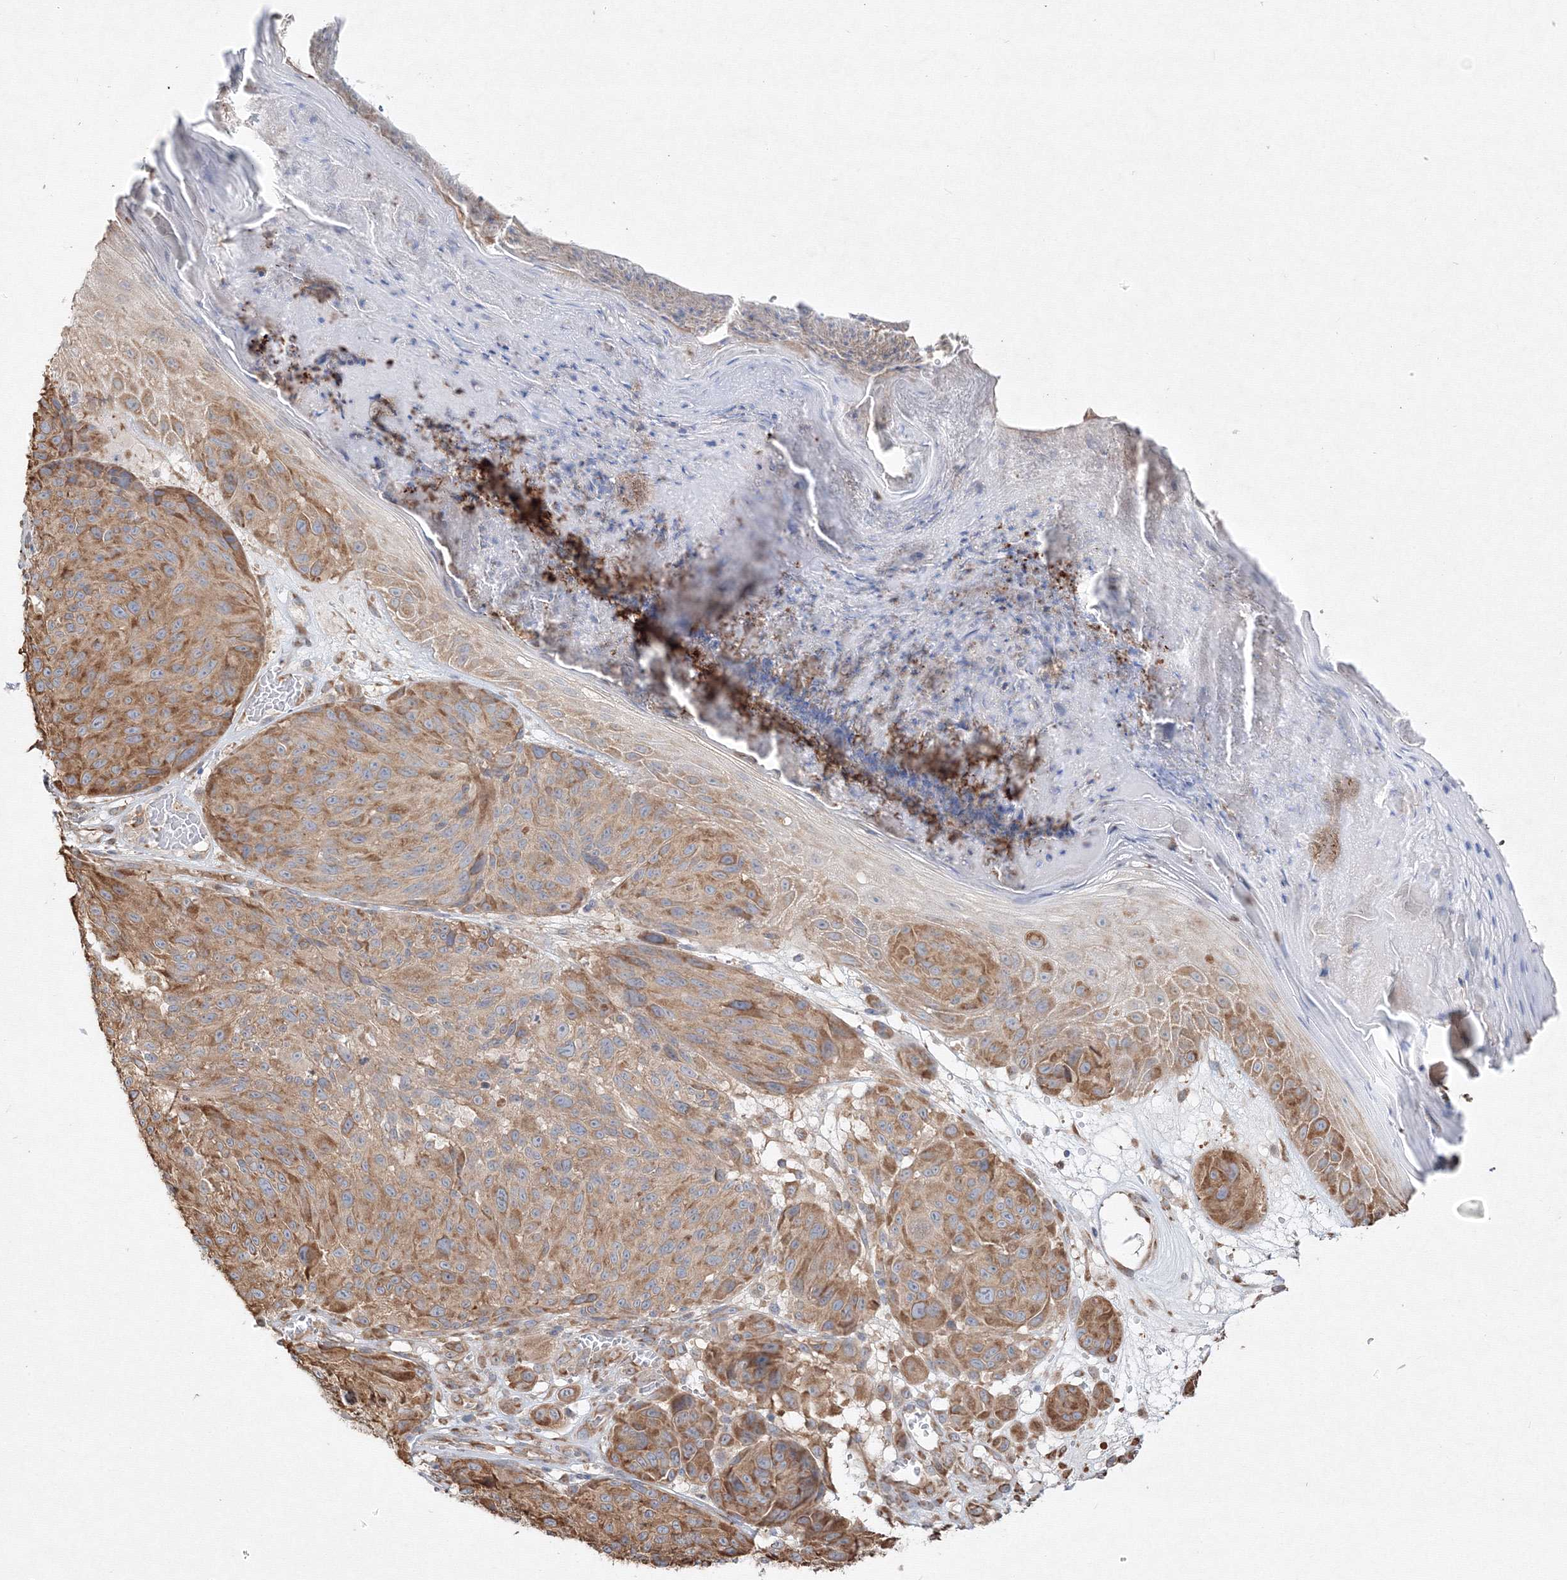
{"staining": {"intensity": "moderate", "quantity": ">75%", "location": "cytoplasmic/membranous"}, "tissue": "melanoma", "cell_type": "Tumor cells", "image_type": "cancer", "snomed": [{"axis": "morphology", "description": "Malignant melanoma, NOS"}, {"axis": "topography", "description": "Skin"}], "caption": "Immunohistochemistry (IHC) (DAB) staining of malignant melanoma shows moderate cytoplasmic/membranous protein staining in approximately >75% of tumor cells.", "gene": "FBXL8", "patient": {"sex": "male", "age": 83}}